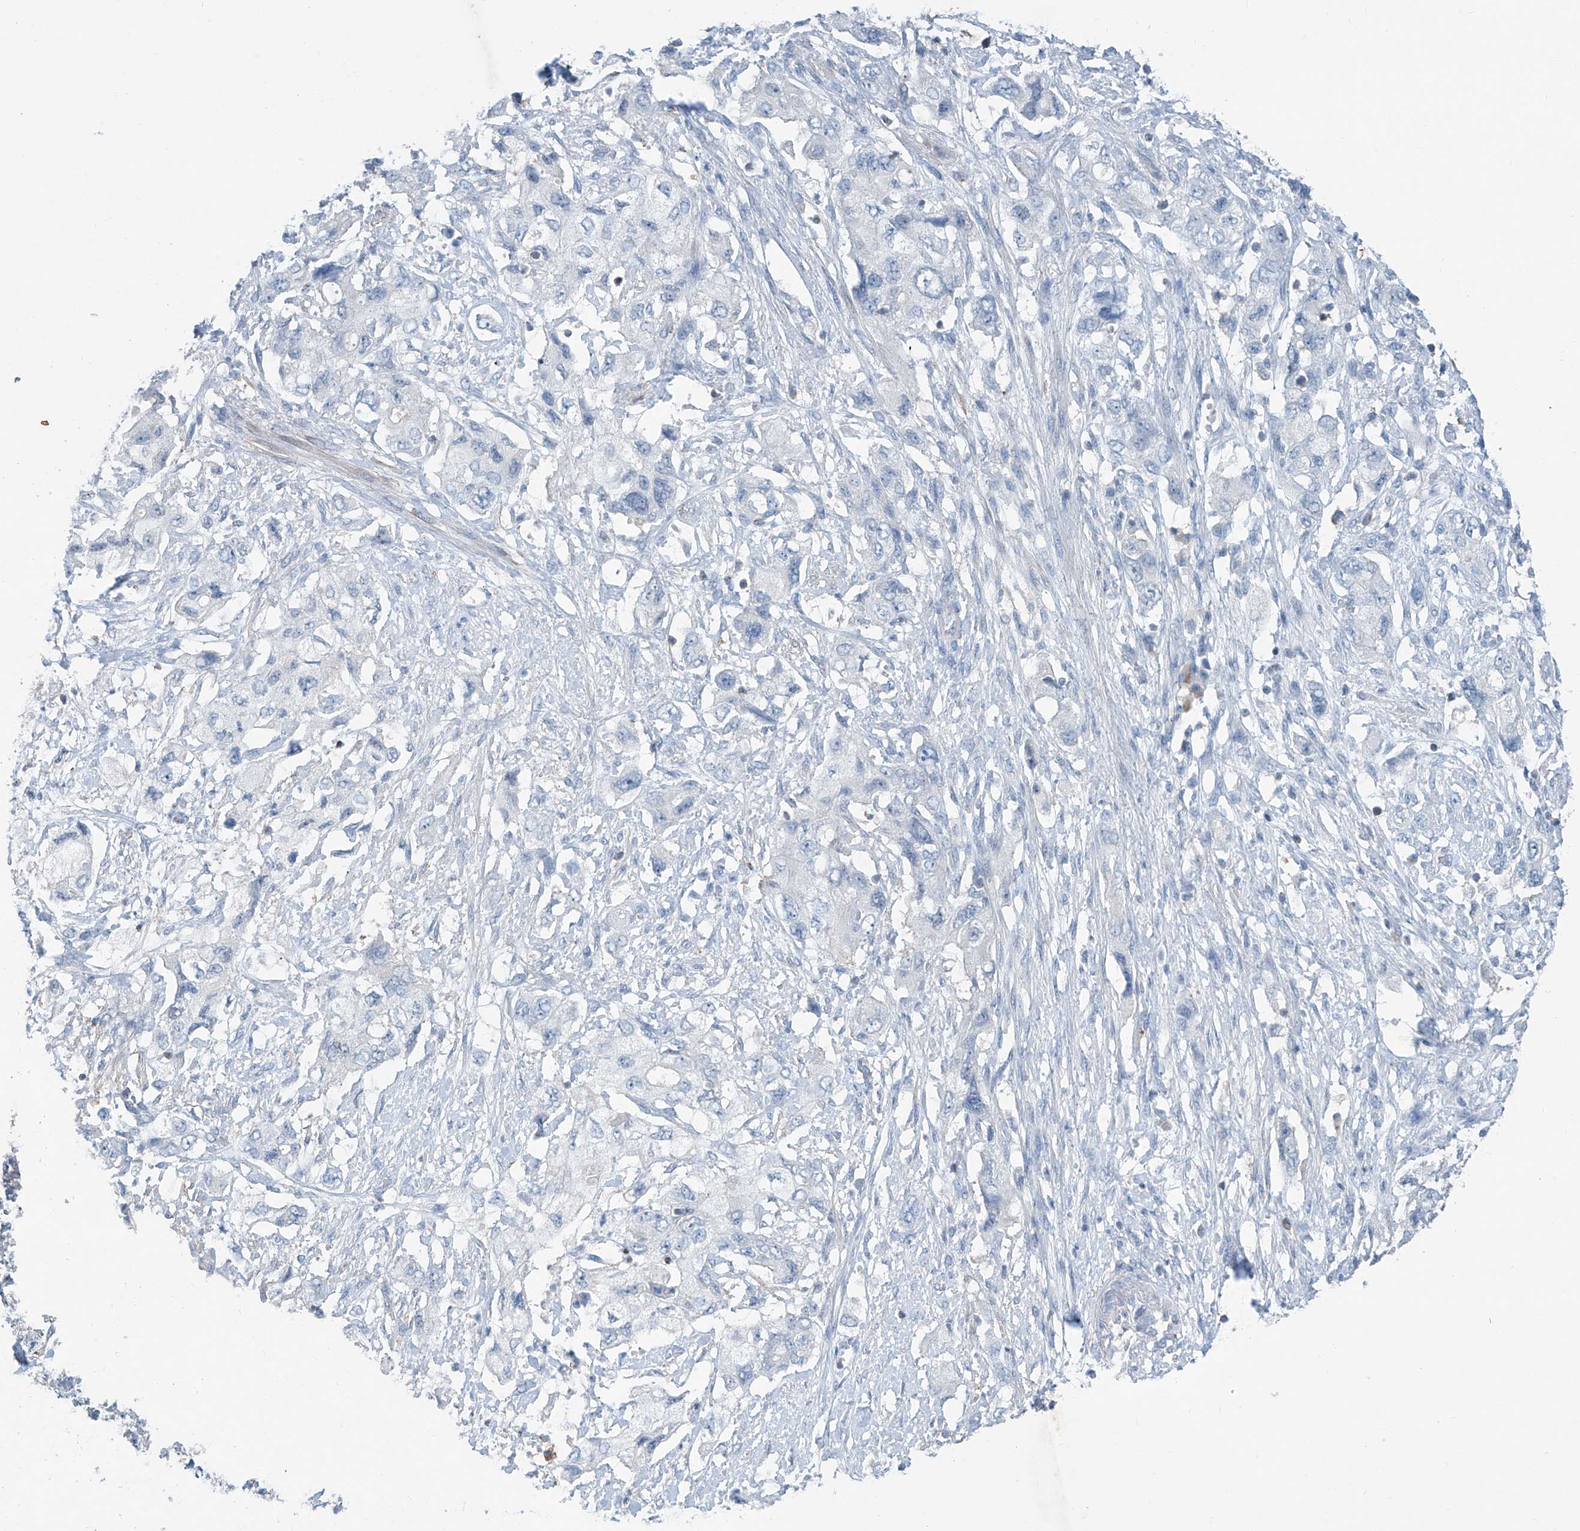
{"staining": {"intensity": "negative", "quantity": "none", "location": "none"}, "tissue": "pancreatic cancer", "cell_type": "Tumor cells", "image_type": "cancer", "snomed": [{"axis": "morphology", "description": "Adenocarcinoma, NOS"}, {"axis": "topography", "description": "Pancreas"}], "caption": "Immunohistochemistry (IHC) photomicrograph of human pancreatic cancer (adenocarcinoma) stained for a protein (brown), which shows no expression in tumor cells.", "gene": "ANKRD34A", "patient": {"sex": "female", "age": 73}}